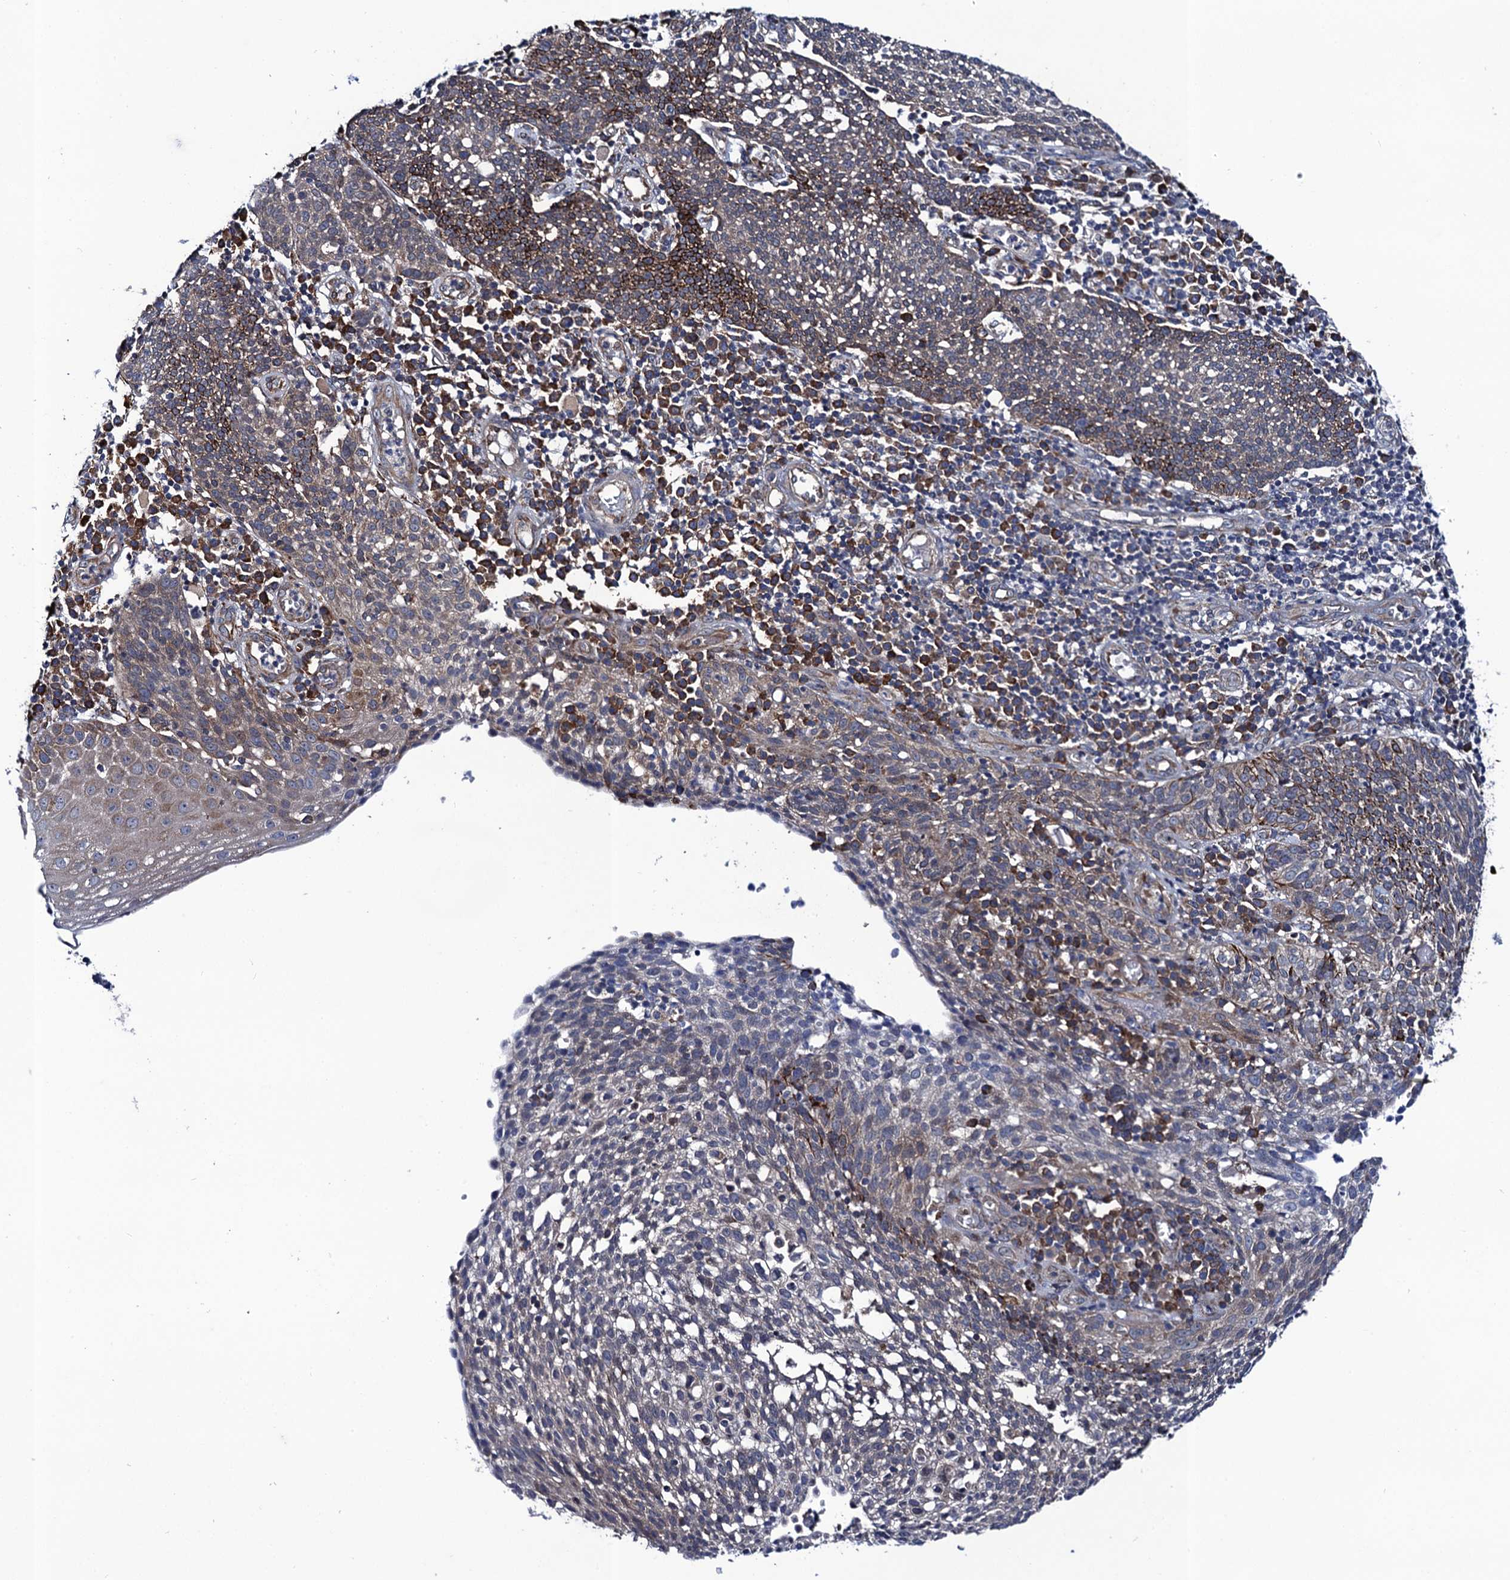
{"staining": {"intensity": "moderate", "quantity": "<25%", "location": "cytoplasmic/membranous"}, "tissue": "cervical cancer", "cell_type": "Tumor cells", "image_type": "cancer", "snomed": [{"axis": "morphology", "description": "Squamous cell carcinoma, NOS"}, {"axis": "topography", "description": "Cervix"}], "caption": "Immunohistochemical staining of human cervical squamous cell carcinoma demonstrates moderate cytoplasmic/membranous protein staining in about <25% of tumor cells.", "gene": "PGLS", "patient": {"sex": "female", "age": 34}}